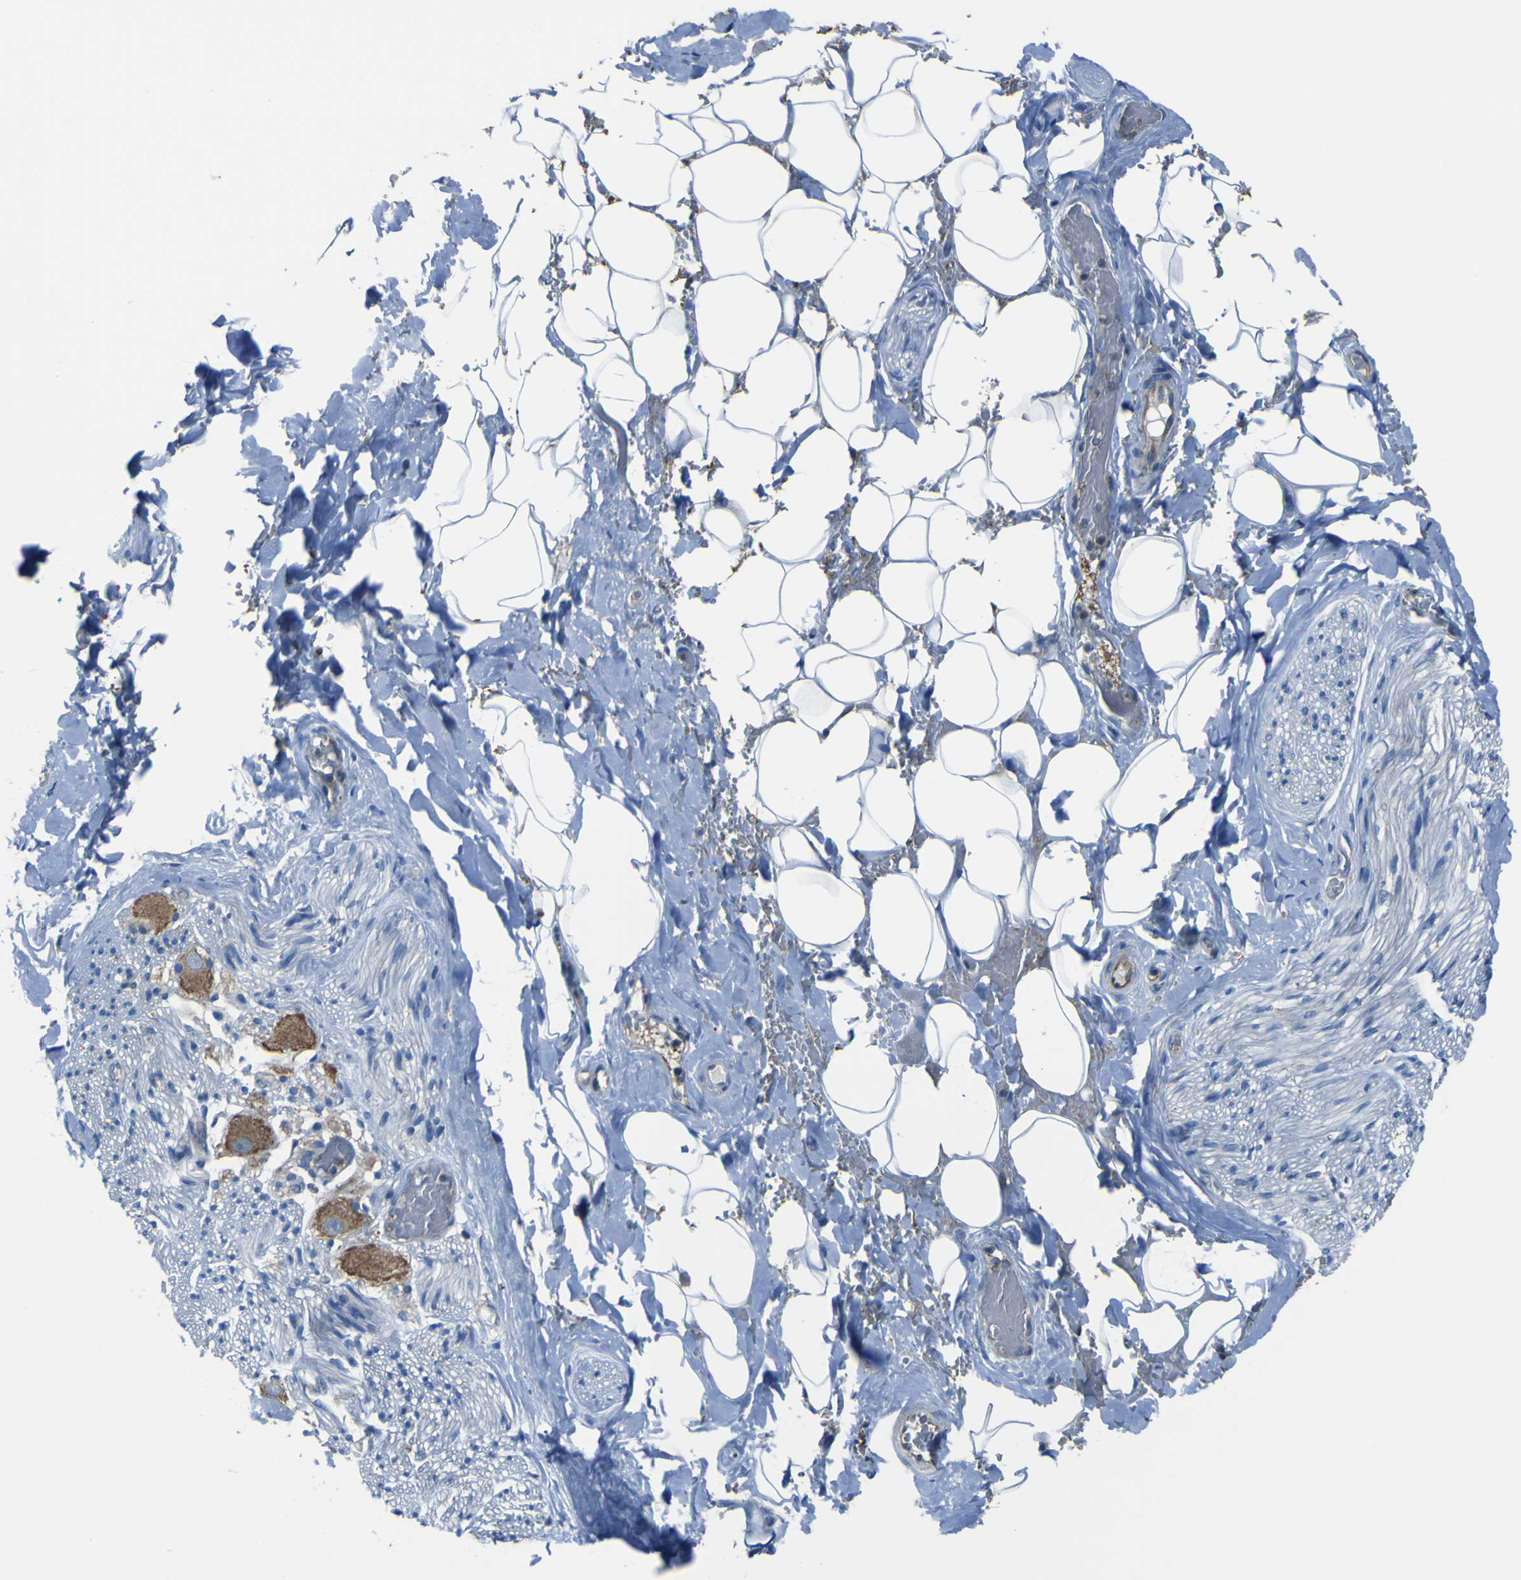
{"staining": {"intensity": "moderate", "quantity": "<25%", "location": "cytoplasmic/membranous"}, "tissue": "adipose tissue", "cell_type": "Adipocytes", "image_type": "normal", "snomed": [{"axis": "morphology", "description": "Normal tissue, NOS"}, {"axis": "topography", "description": "Peripheral nerve tissue"}], "caption": "Adipocytes display low levels of moderate cytoplasmic/membranous positivity in approximately <25% of cells in benign human adipose tissue.", "gene": "STIM1", "patient": {"sex": "male", "age": 70}}